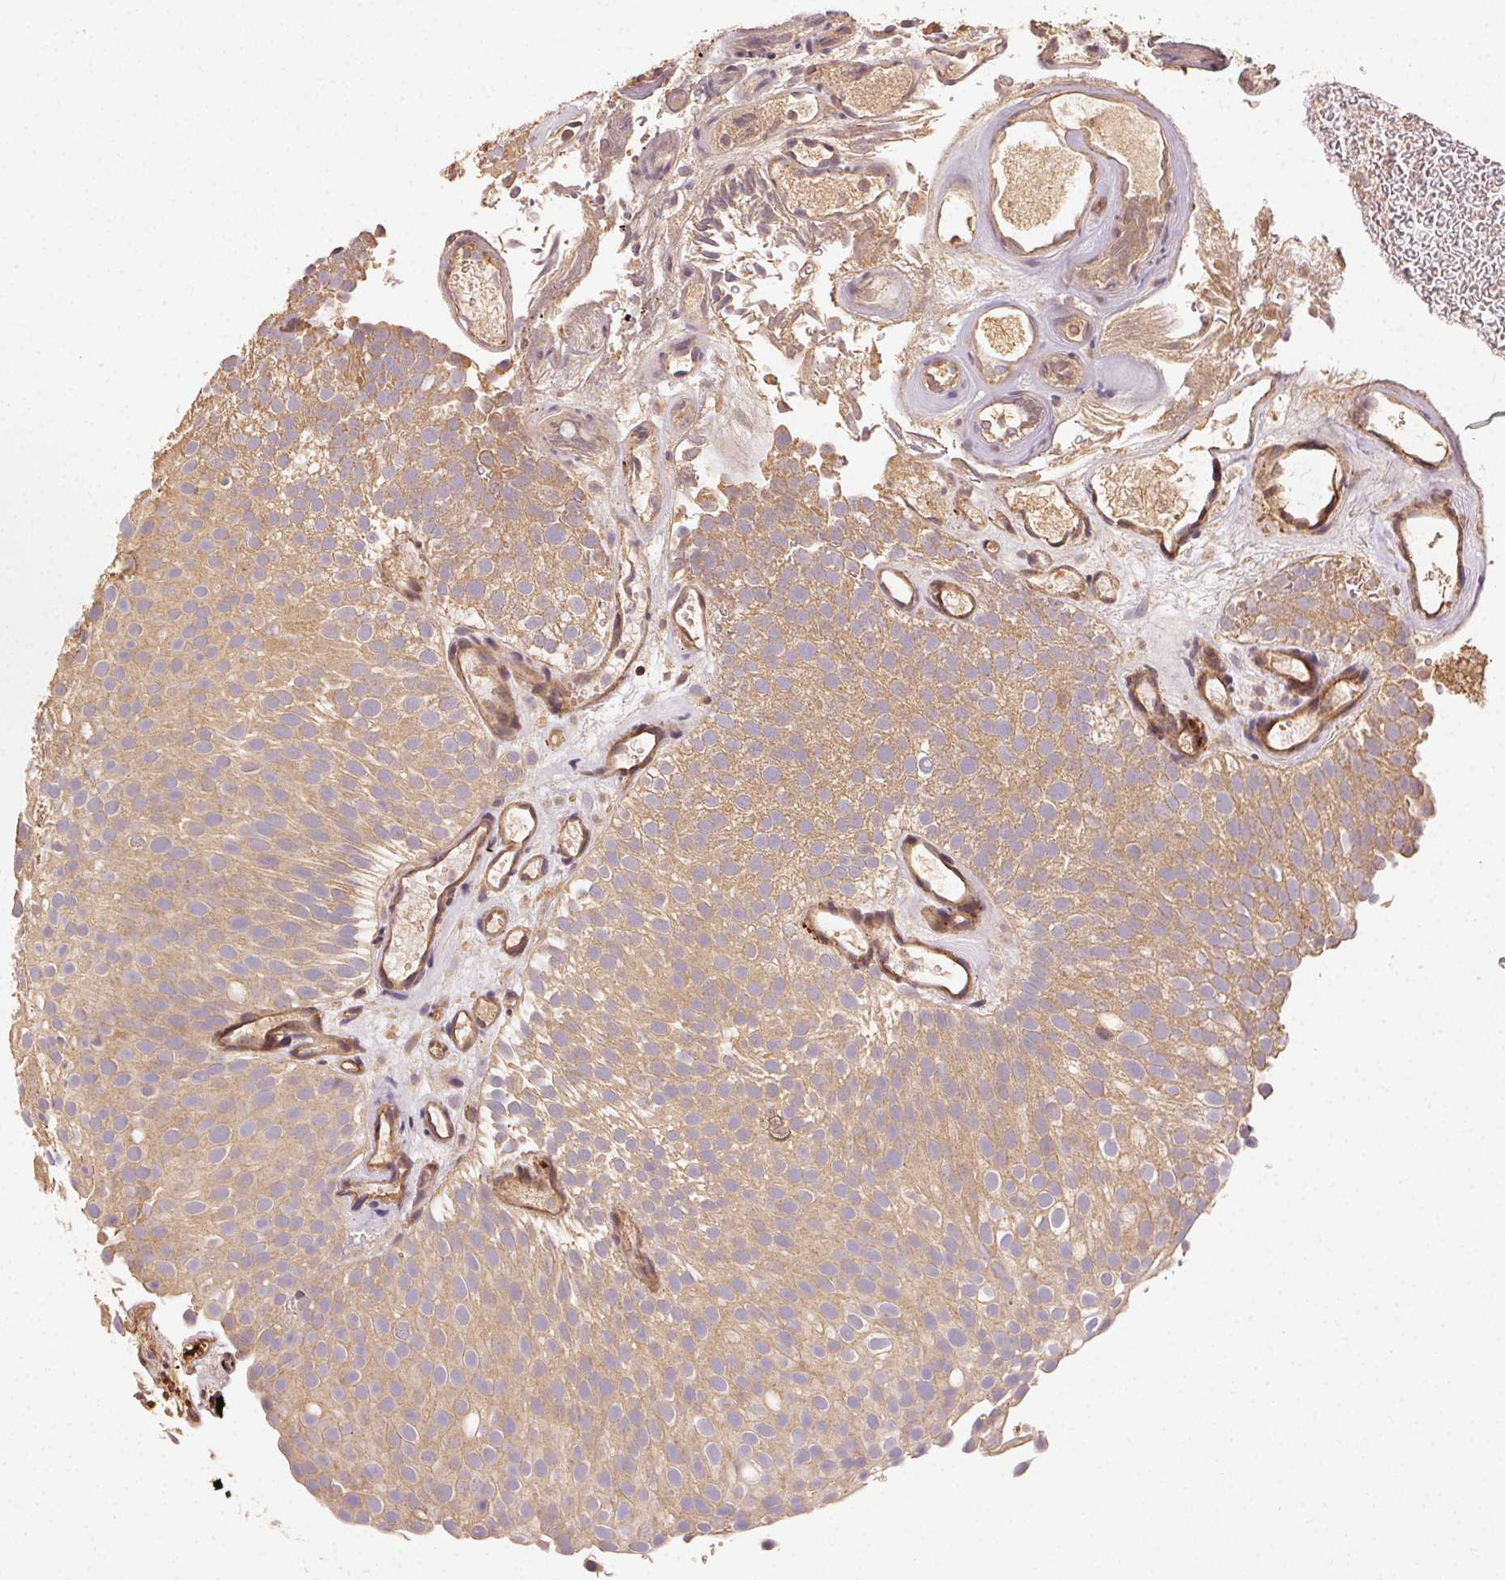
{"staining": {"intensity": "weak", "quantity": ">75%", "location": "cytoplasmic/membranous"}, "tissue": "urothelial cancer", "cell_type": "Tumor cells", "image_type": "cancer", "snomed": [{"axis": "morphology", "description": "Urothelial carcinoma, Low grade"}, {"axis": "topography", "description": "Urinary bladder"}], "caption": "IHC of human urothelial cancer displays low levels of weak cytoplasmic/membranous positivity in about >75% of tumor cells.", "gene": "RALA", "patient": {"sex": "male", "age": 78}}